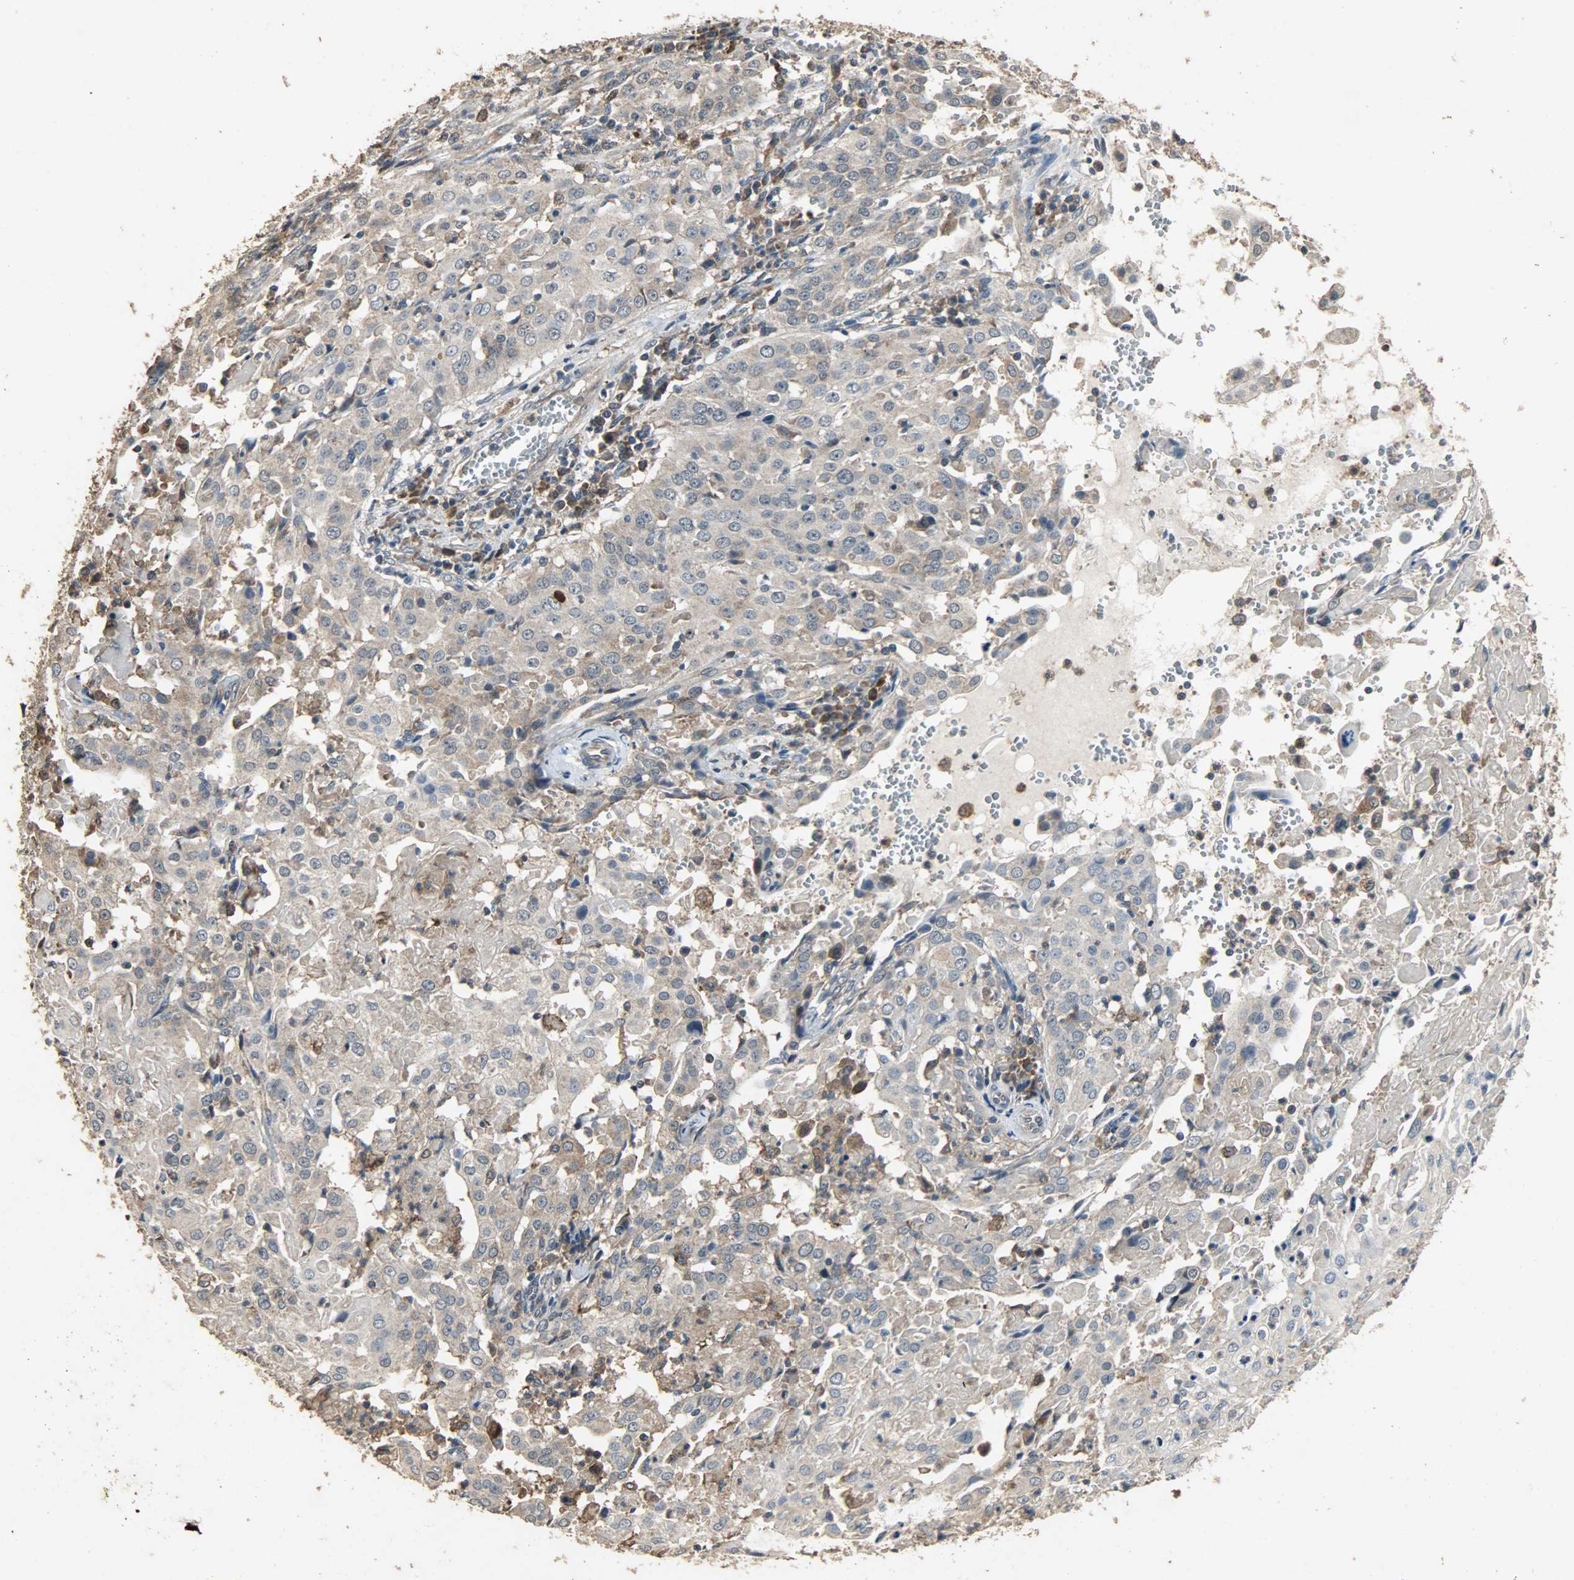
{"staining": {"intensity": "weak", "quantity": ">75%", "location": "cytoplasmic/membranous"}, "tissue": "cervical cancer", "cell_type": "Tumor cells", "image_type": "cancer", "snomed": [{"axis": "morphology", "description": "Squamous cell carcinoma, NOS"}, {"axis": "topography", "description": "Cervix"}], "caption": "Immunohistochemical staining of human cervical squamous cell carcinoma demonstrates low levels of weak cytoplasmic/membranous protein staining in approximately >75% of tumor cells.", "gene": "CDKN2C", "patient": {"sex": "female", "age": 39}}